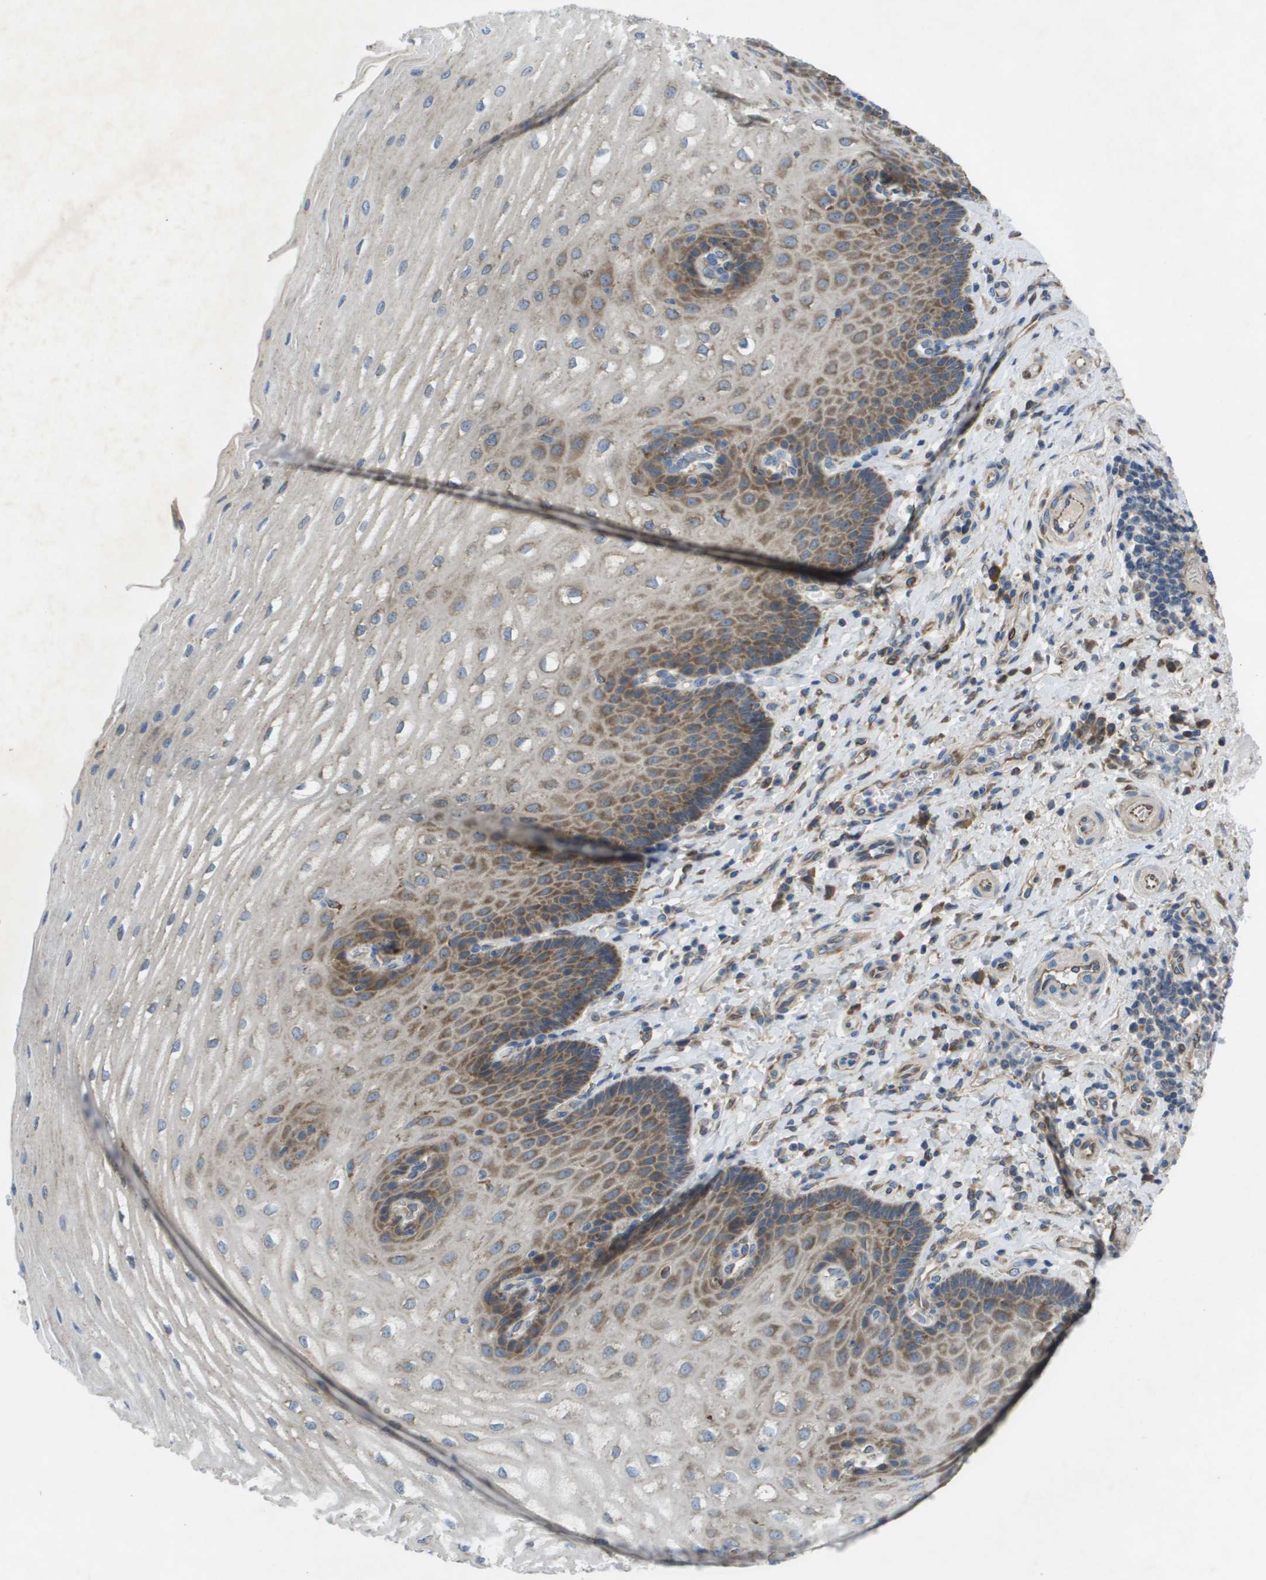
{"staining": {"intensity": "weak", "quantity": "25%-75%", "location": "cytoplasmic/membranous"}, "tissue": "esophagus", "cell_type": "Squamous epithelial cells", "image_type": "normal", "snomed": [{"axis": "morphology", "description": "Normal tissue, NOS"}, {"axis": "topography", "description": "Esophagus"}], "caption": "The micrograph demonstrates staining of unremarkable esophagus, revealing weak cytoplasmic/membranous protein staining (brown color) within squamous epithelial cells. (DAB (3,3'-diaminobenzidine) = brown stain, brightfield microscopy at high magnification).", "gene": "CLCN2", "patient": {"sex": "male", "age": 54}}